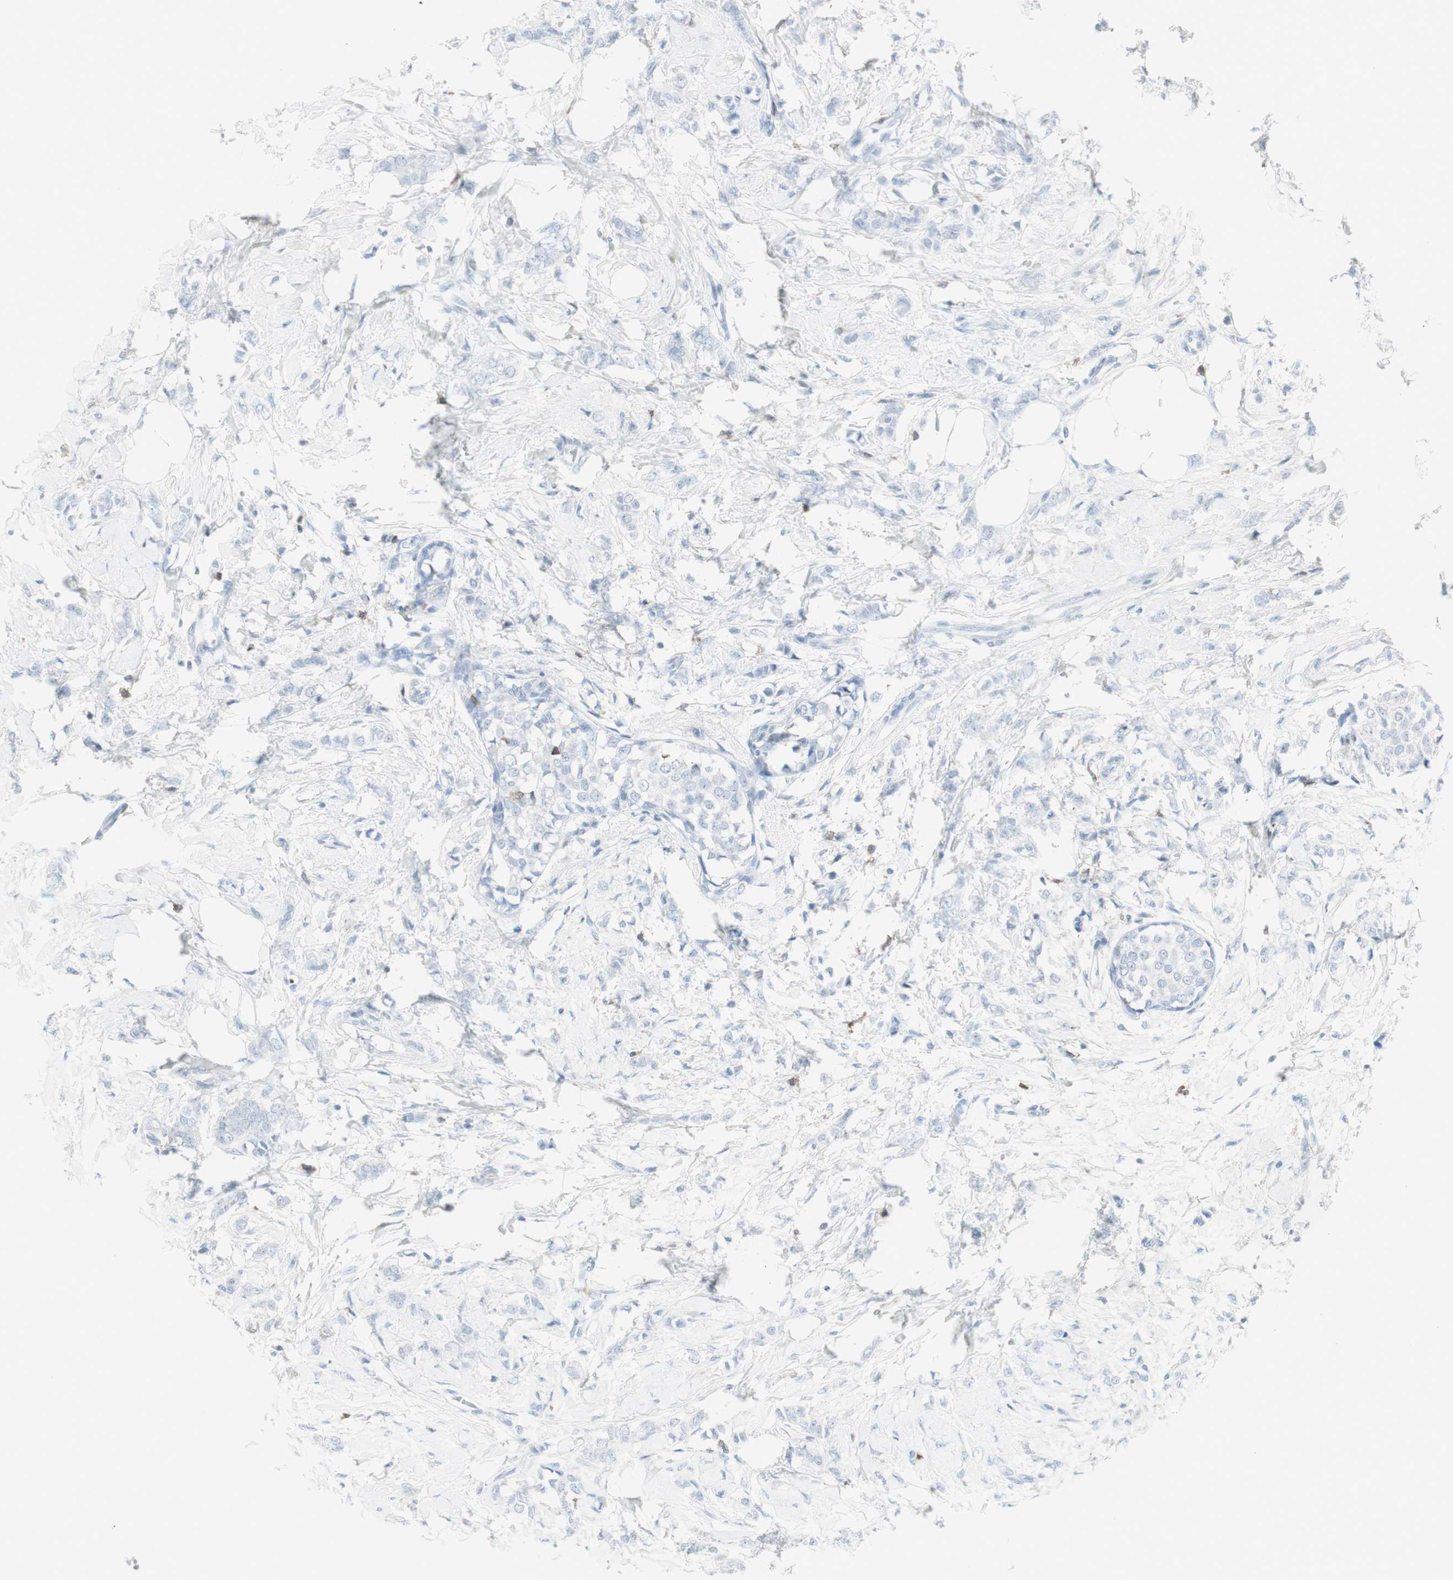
{"staining": {"intensity": "negative", "quantity": "none", "location": "none"}, "tissue": "breast cancer", "cell_type": "Tumor cells", "image_type": "cancer", "snomed": [{"axis": "morphology", "description": "Lobular carcinoma, in situ"}, {"axis": "morphology", "description": "Lobular carcinoma"}, {"axis": "topography", "description": "Breast"}], "caption": "Immunohistochemistry image of neoplastic tissue: human breast cancer (lobular carcinoma) stained with DAB (3,3'-diaminobenzidine) reveals no significant protein positivity in tumor cells.", "gene": "NRG1", "patient": {"sex": "female", "age": 41}}